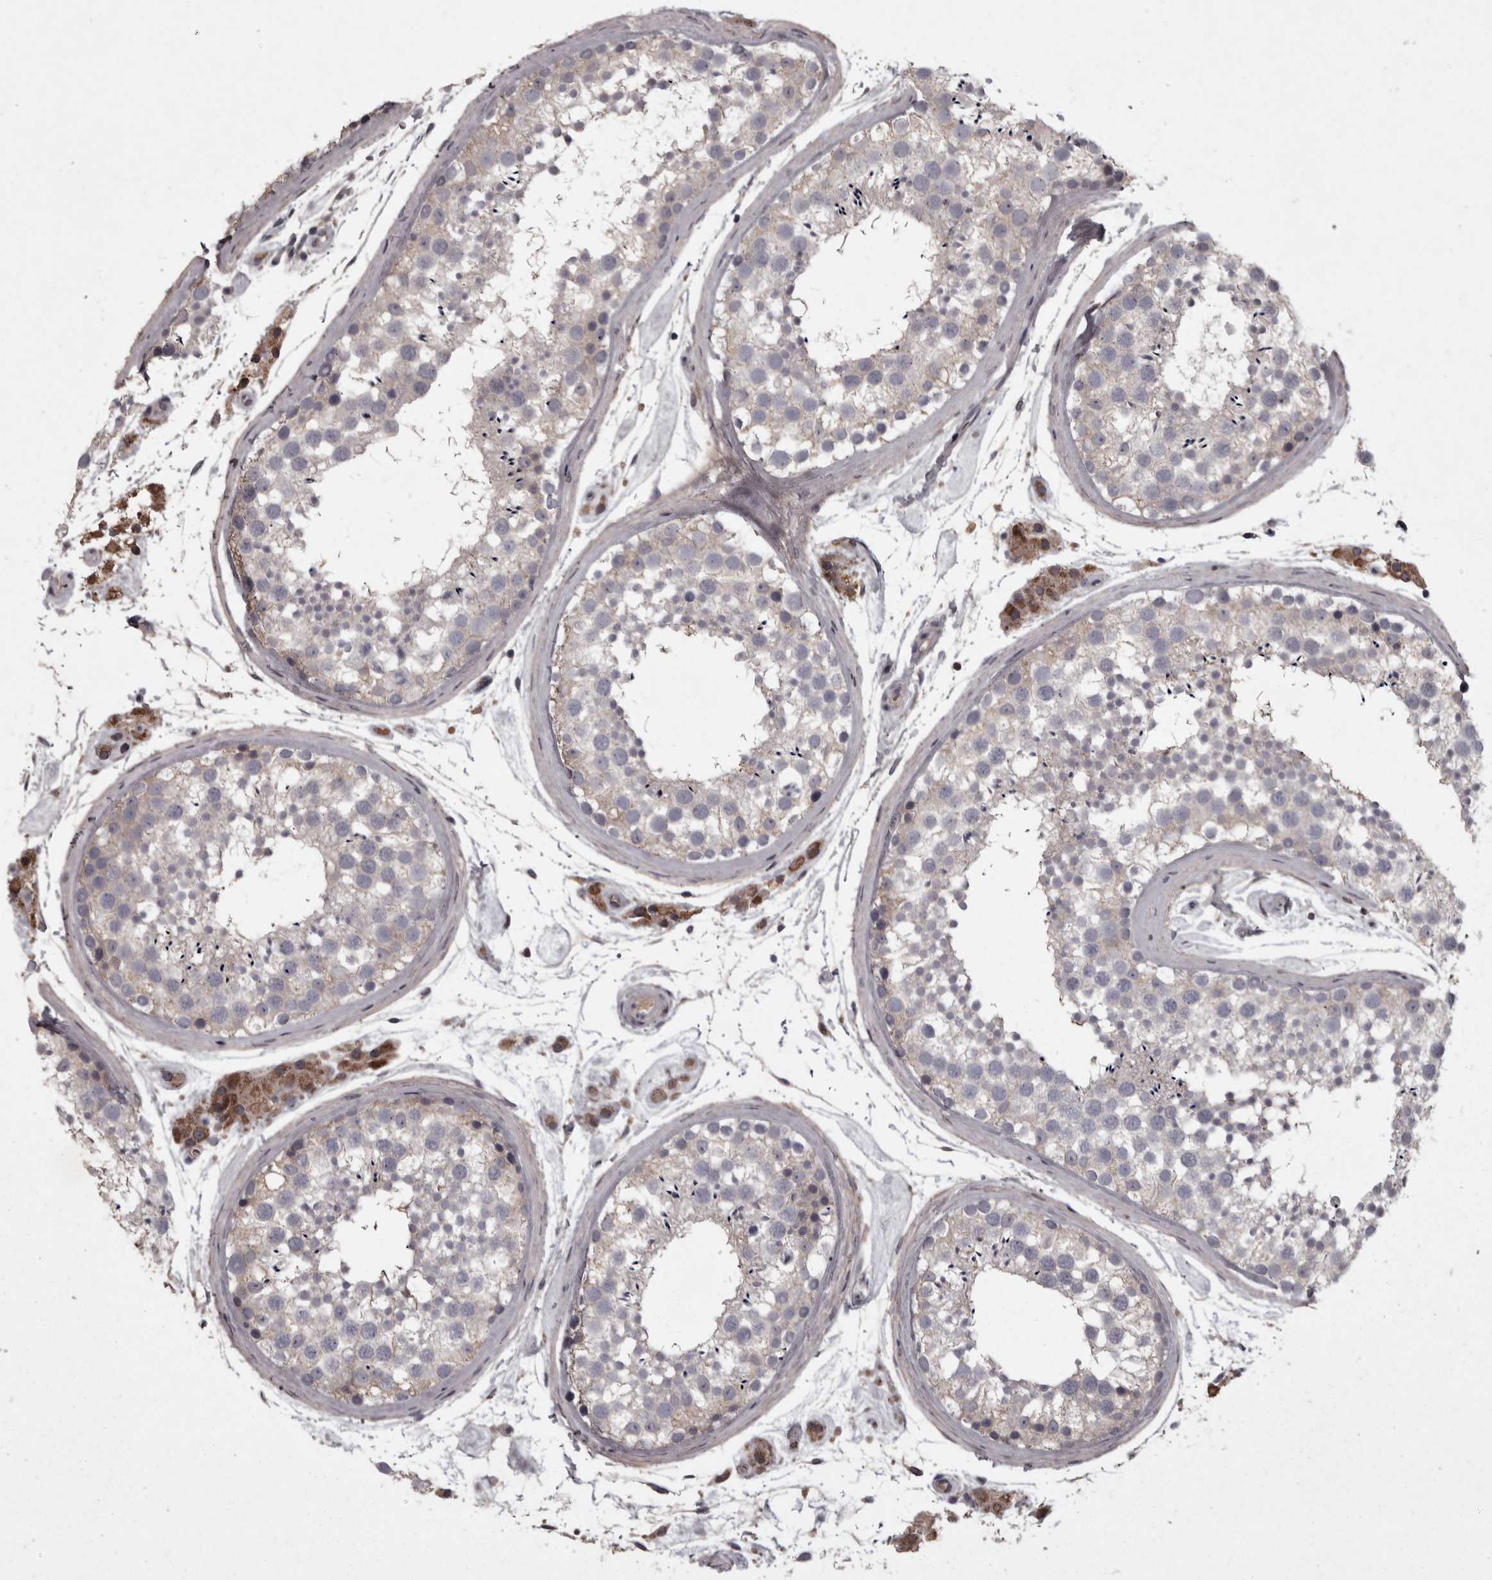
{"staining": {"intensity": "weak", "quantity": "25%-75%", "location": "cytoplasmic/membranous"}, "tissue": "testis", "cell_type": "Cells in seminiferous ducts", "image_type": "normal", "snomed": [{"axis": "morphology", "description": "Normal tissue, NOS"}, {"axis": "topography", "description": "Testis"}], "caption": "A high-resolution histopathology image shows IHC staining of normal testis, which shows weak cytoplasmic/membranous staining in about 25%-75% of cells in seminiferous ducts. (Stains: DAB in brown, nuclei in blue, Microscopy: brightfield microscopy at high magnification).", "gene": "PCDH17", "patient": {"sex": "male", "age": 46}}